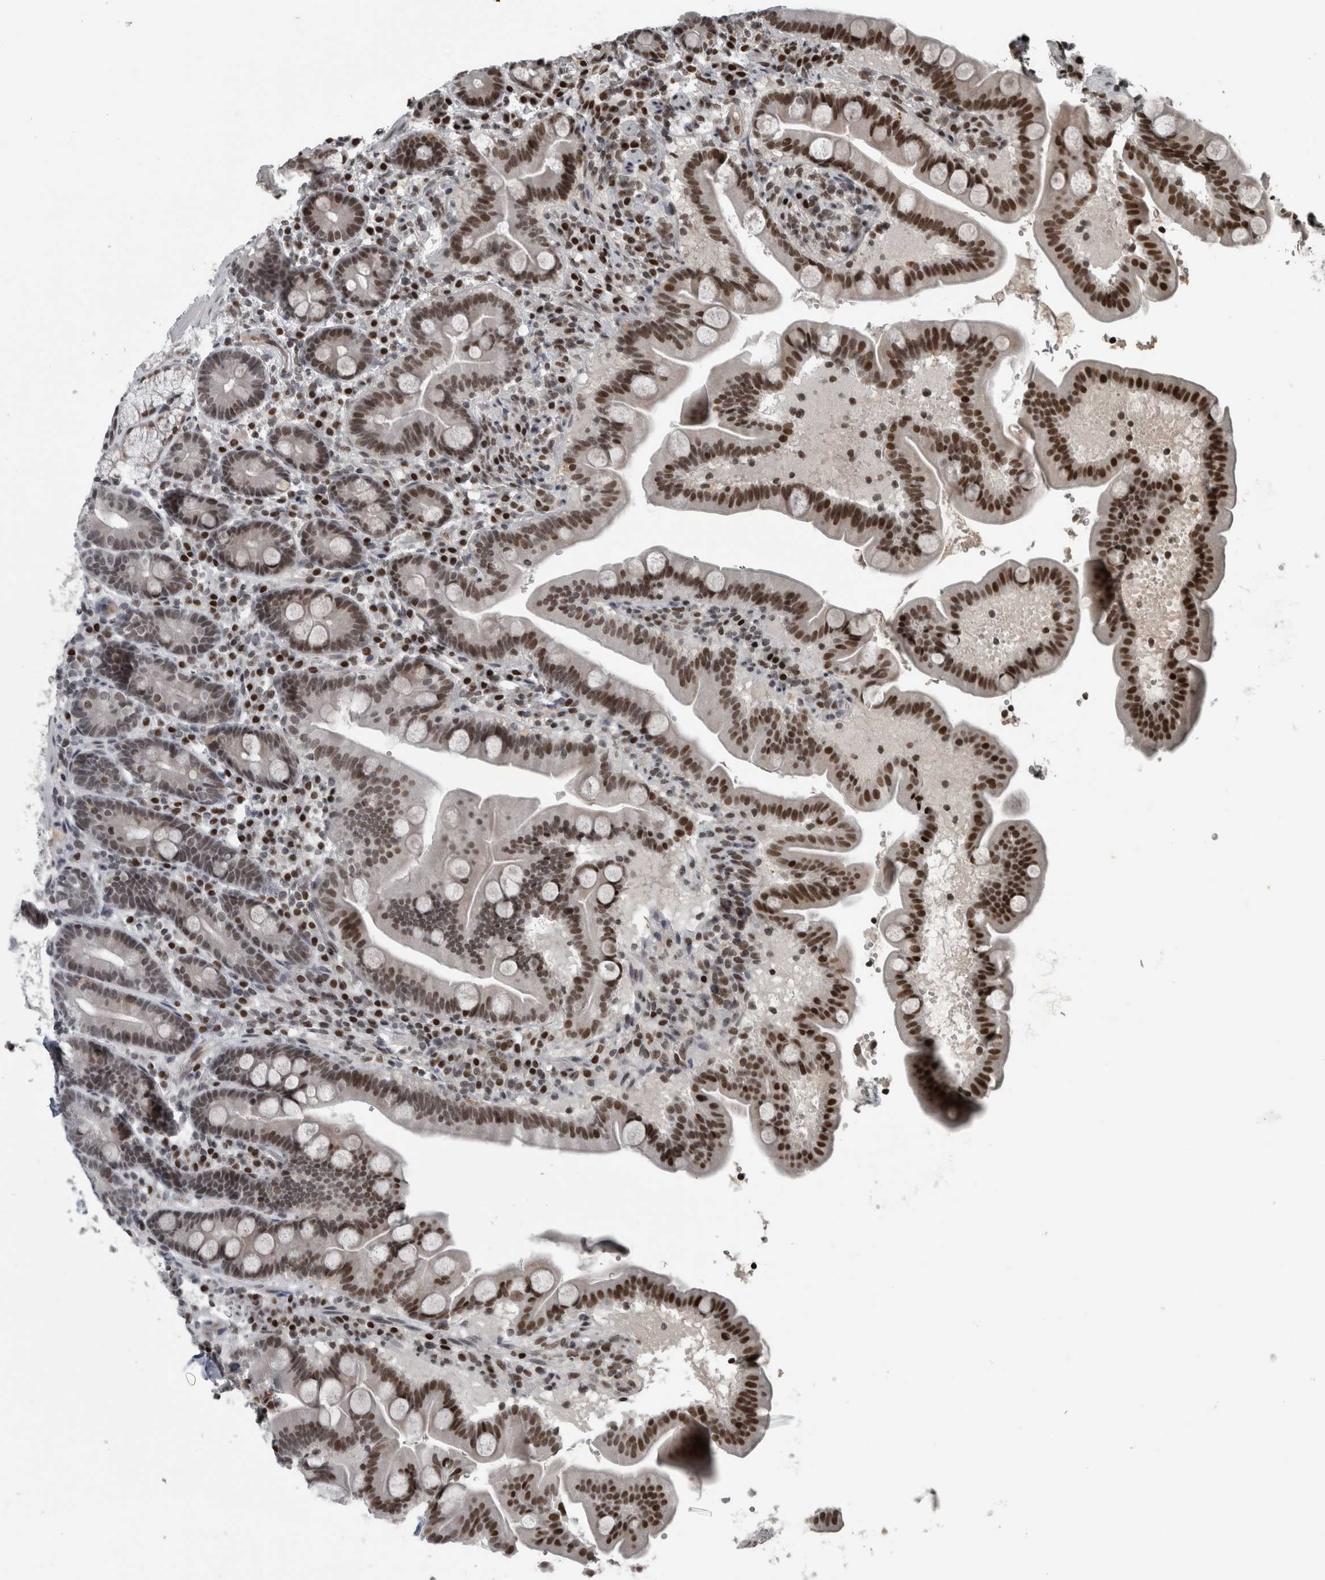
{"staining": {"intensity": "strong", "quantity": "25%-75%", "location": "nuclear"}, "tissue": "duodenum", "cell_type": "Glandular cells", "image_type": "normal", "snomed": [{"axis": "morphology", "description": "Normal tissue, NOS"}, {"axis": "topography", "description": "Duodenum"}], "caption": "Unremarkable duodenum exhibits strong nuclear staining in approximately 25%-75% of glandular cells.", "gene": "UNC50", "patient": {"sex": "male", "age": 54}}